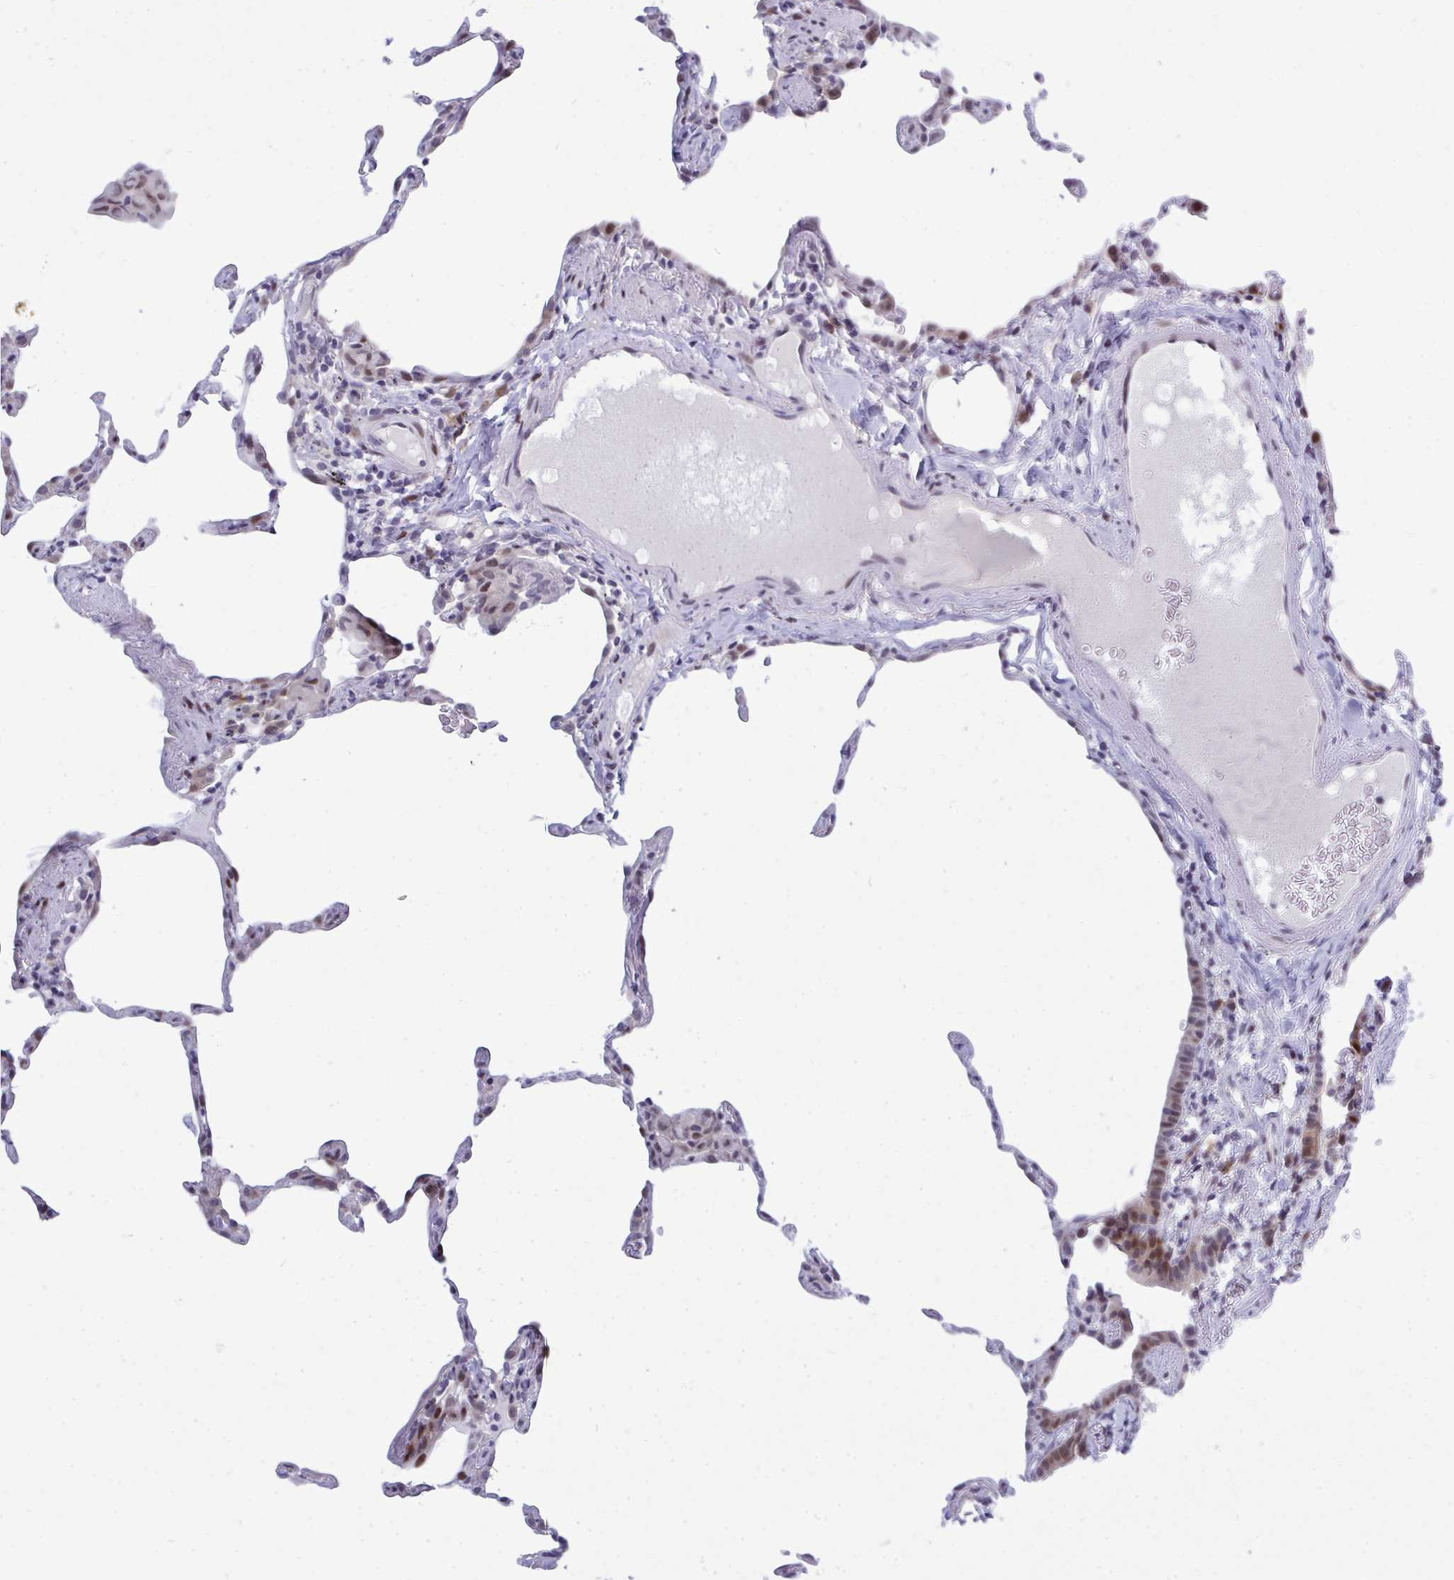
{"staining": {"intensity": "moderate", "quantity": "<25%", "location": "nuclear"}, "tissue": "lung", "cell_type": "Alveolar cells", "image_type": "normal", "snomed": [{"axis": "morphology", "description": "Normal tissue, NOS"}, {"axis": "topography", "description": "Lung"}], "caption": "Unremarkable lung was stained to show a protein in brown. There is low levels of moderate nuclear positivity in approximately <25% of alveolar cells. Nuclei are stained in blue.", "gene": "TAB1", "patient": {"sex": "female", "age": 57}}